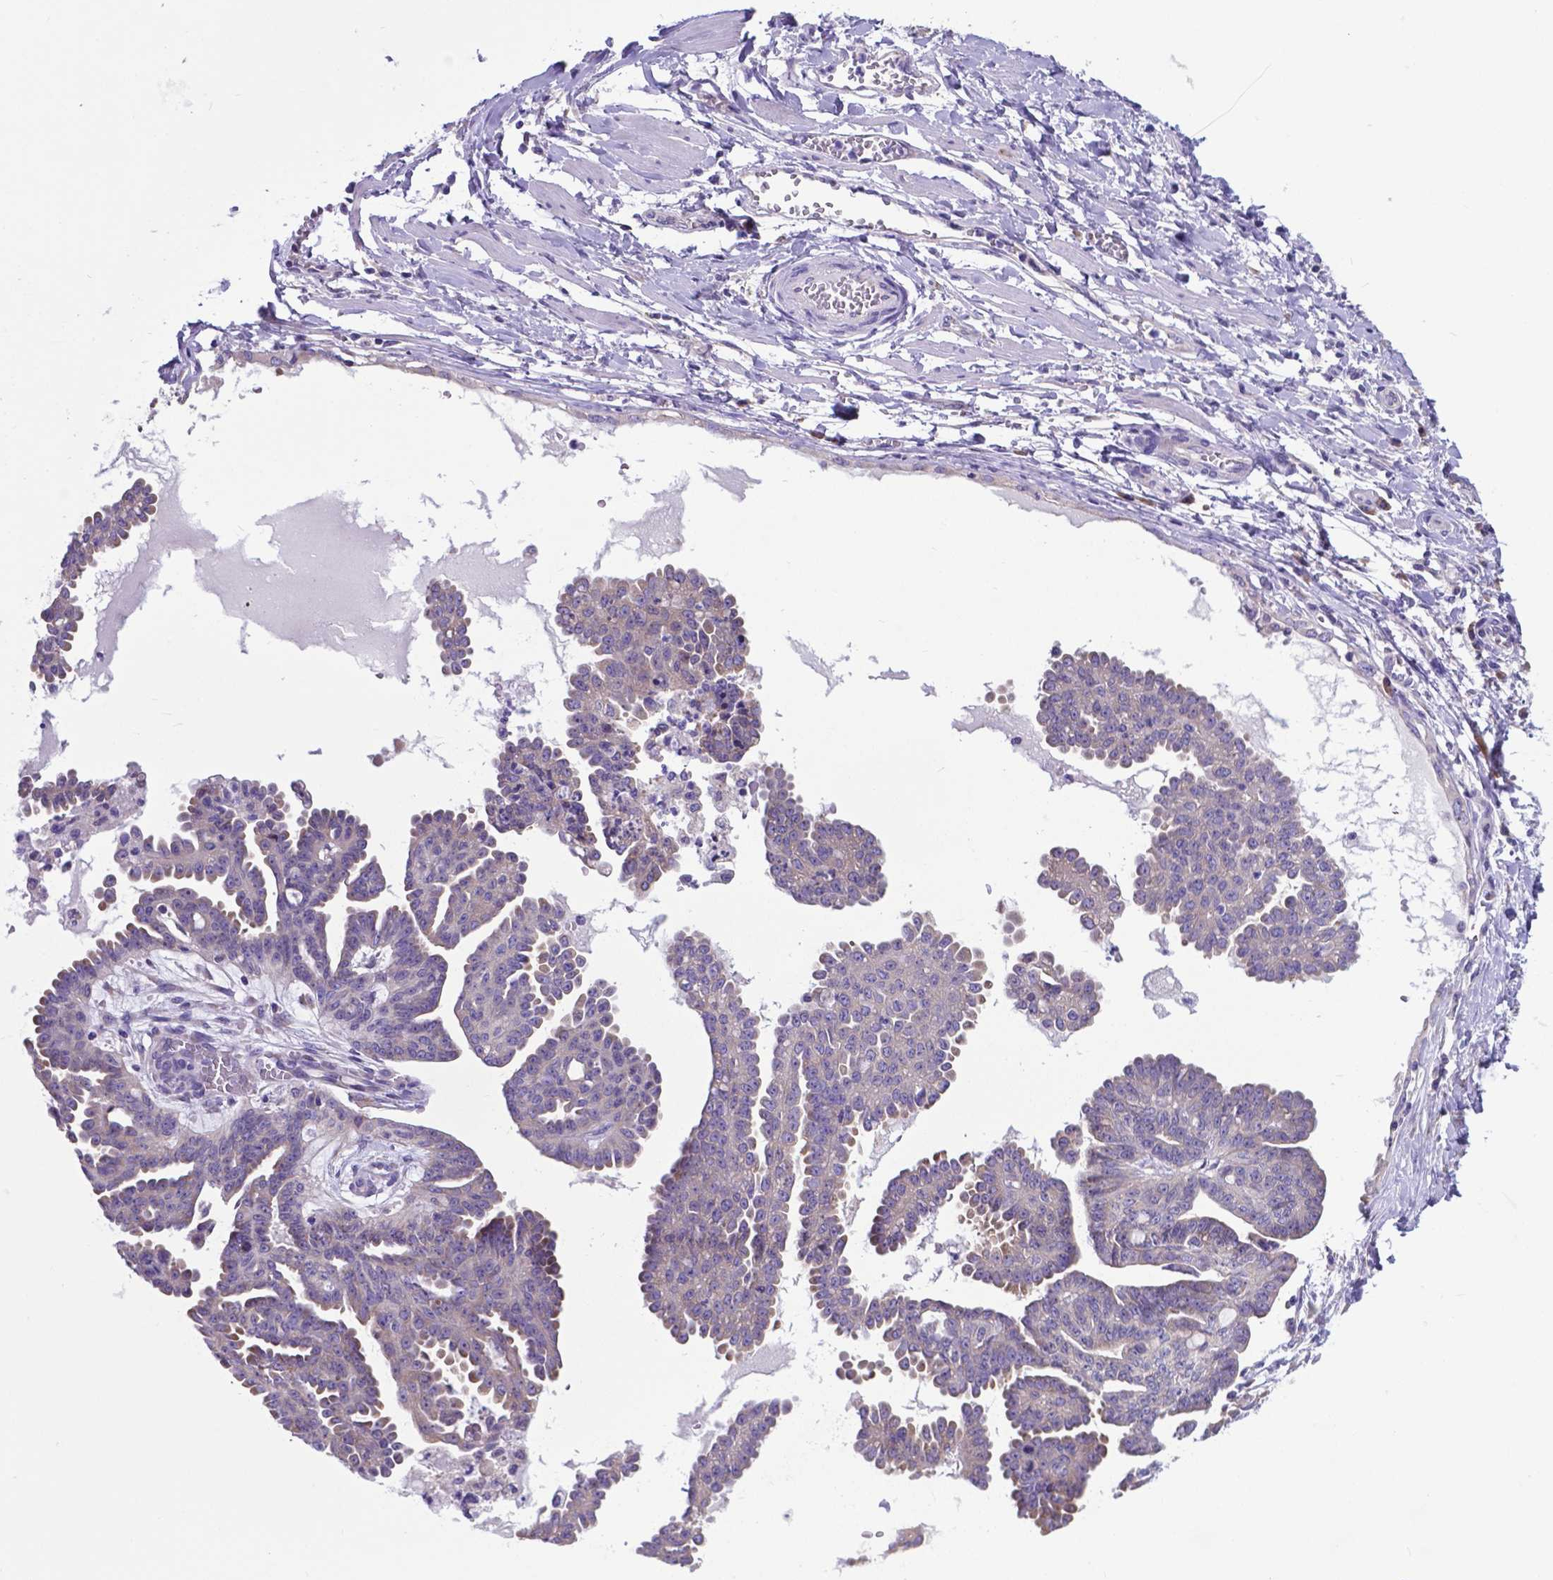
{"staining": {"intensity": "weak", "quantity": "25%-75%", "location": "cytoplasmic/membranous"}, "tissue": "ovarian cancer", "cell_type": "Tumor cells", "image_type": "cancer", "snomed": [{"axis": "morphology", "description": "Cystadenocarcinoma, serous, NOS"}, {"axis": "topography", "description": "Ovary"}], "caption": "Ovarian cancer (serous cystadenocarcinoma) tissue displays weak cytoplasmic/membranous expression in approximately 25%-75% of tumor cells, visualized by immunohistochemistry.", "gene": "RPL6", "patient": {"sex": "female", "age": 71}}